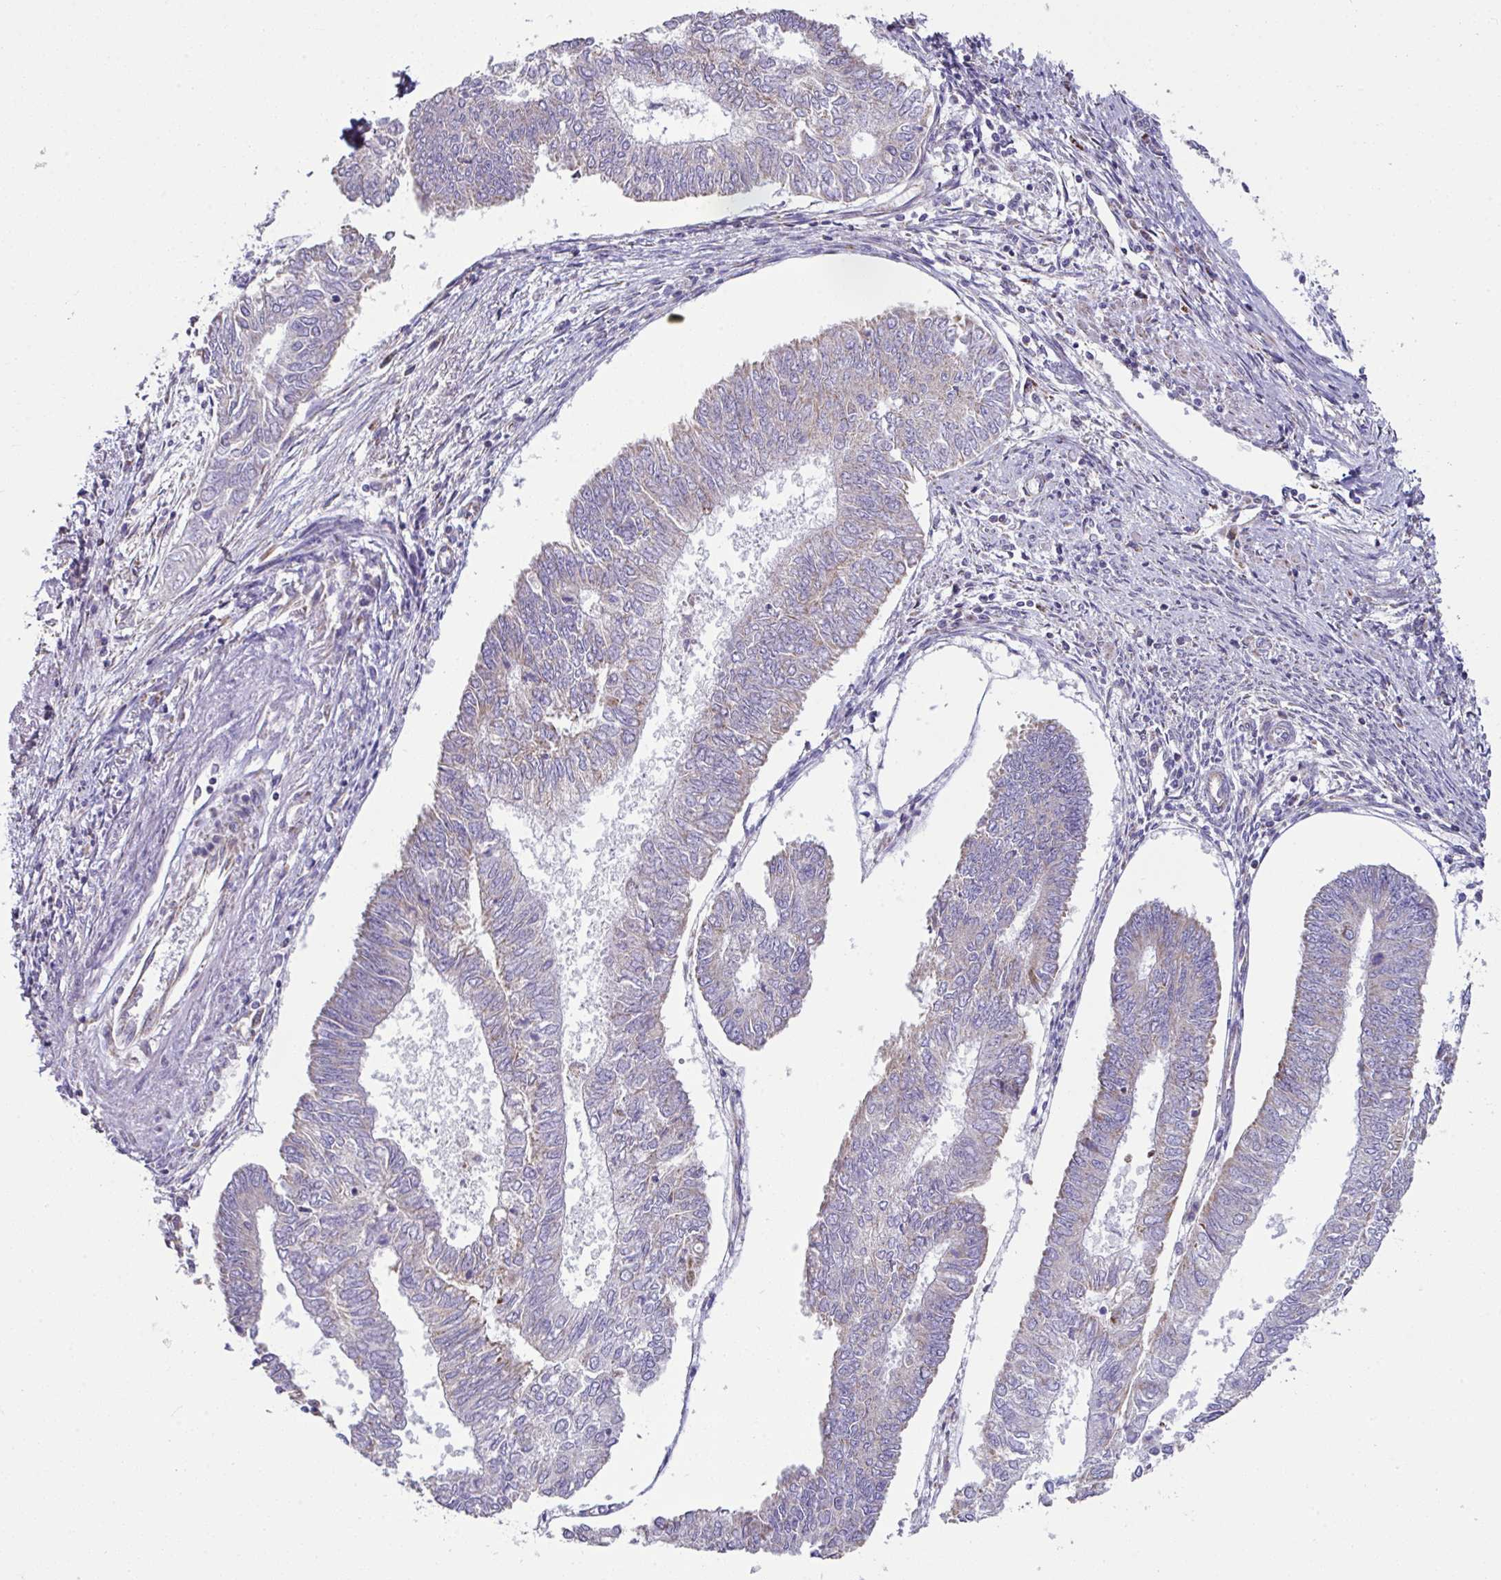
{"staining": {"intensity": "negative", "quantity": "none", "location": "none"}, "tissue": "endometrial cancer", "cell_type": "Tumor cells", "image_type": "cancer", "snomed": [{"axis": "morphology", "description": "Adenocarcinoma, NOS"}, {"axis": "topography", "description": "Endometrium"}], "caption": "DAB immunohistochemical staining of endometrial adenocarcinoma displays no significant staining in tumor cells.", "gene": "DOK7", "patient": {"sex": "female", "age": 68}}